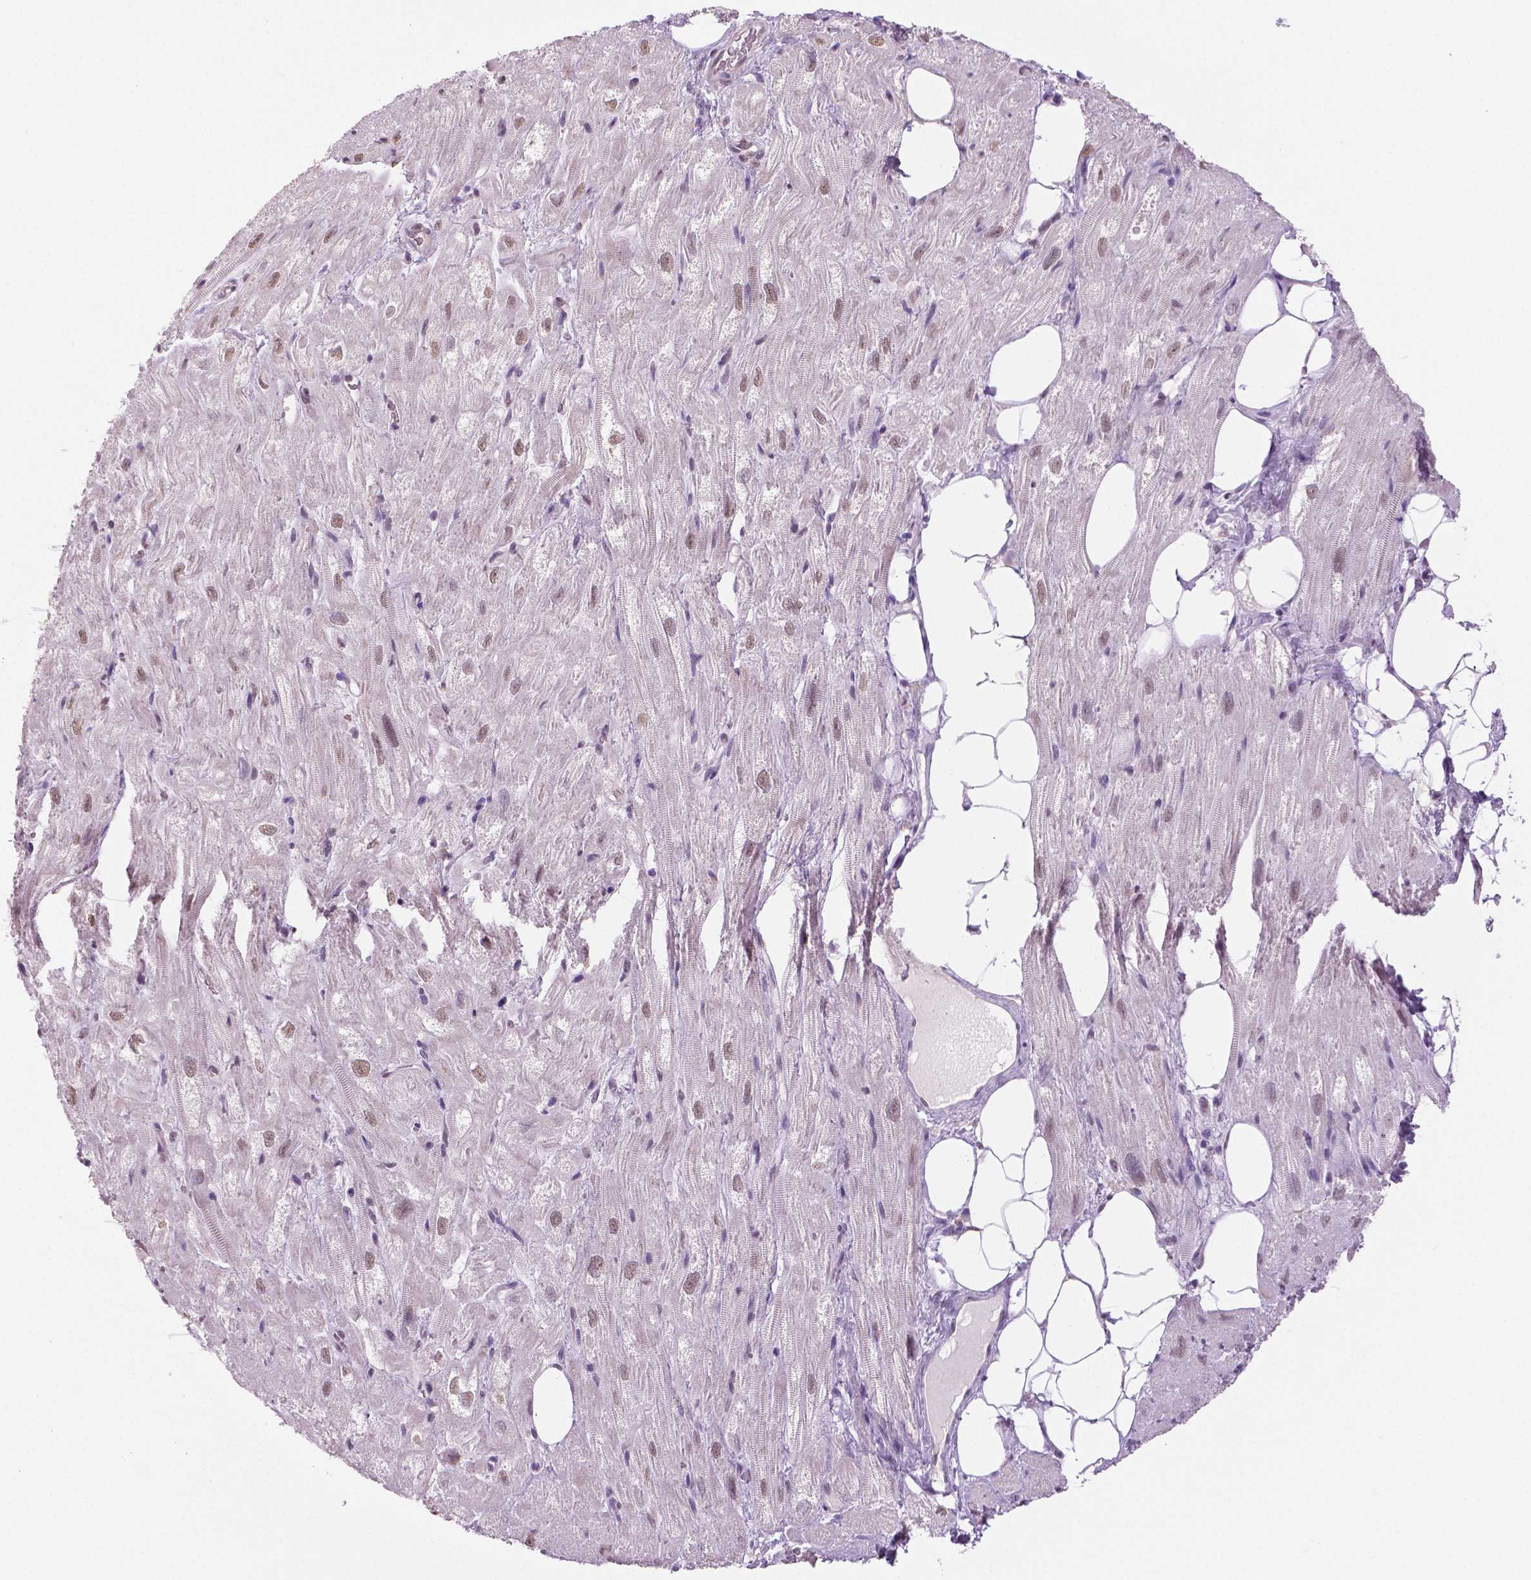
{"staining": {"intensity": "weak", "quantity": "25%-75%", "location": "nuclear"}, "tissue": "heart muscle", "cell_type": "Cardiomyocytes", "image_type": "normal", "snomed": [{"axis": "morphology", "description": "Normal tissue, NOS"}, {"axis": "topography", "description": "Heart"}], "caption": "Heart muscle stained with immunohistochemistry (IHC) shows weak nuclear staining in approximately 25%-75% of cardiomyocytes.", "gene": "IGF2BP1", "patient": {"sex": "female", "age": 69}}